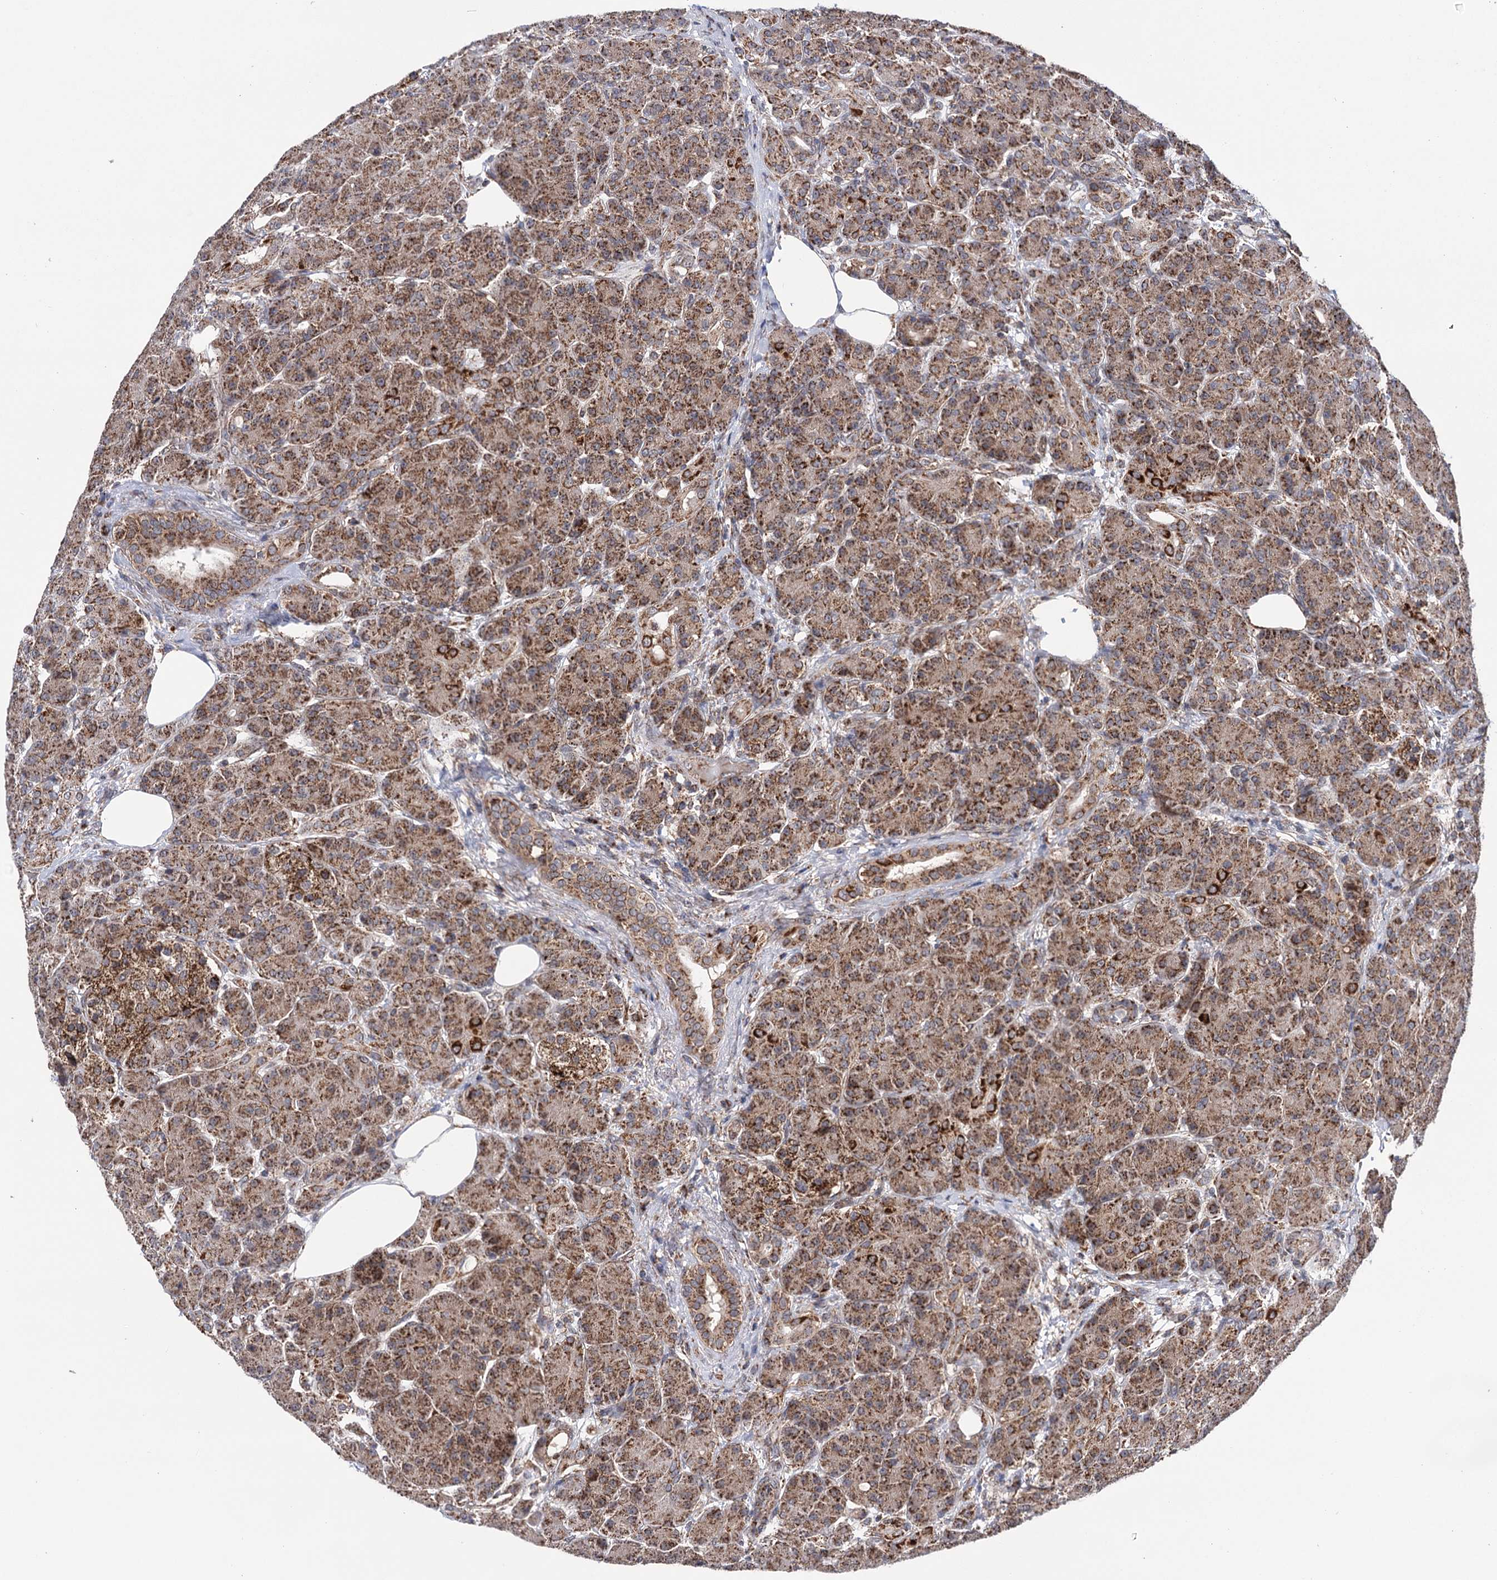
{"staining": {"intensity": "strong", "quantity": ">75%", "location": "cytoplasmic/membranous"}, "tissue": "pancreas", "cell_type": "Exocrine glandular cells", "image_type": "normal", "snomed": [{"axis": "morphology", "description": "Normal tissue, NOS"}, {"axis": "topography", "description": "Pancreas"}], "caption": "Protein expression analysis of unremarkable human pancreas reveals strong cytoplasmic/membranous staining in about >75% of exocrine glandular cells.", "gene": "SUCLA2", "patient": {"sex": "male", "age": 63}}